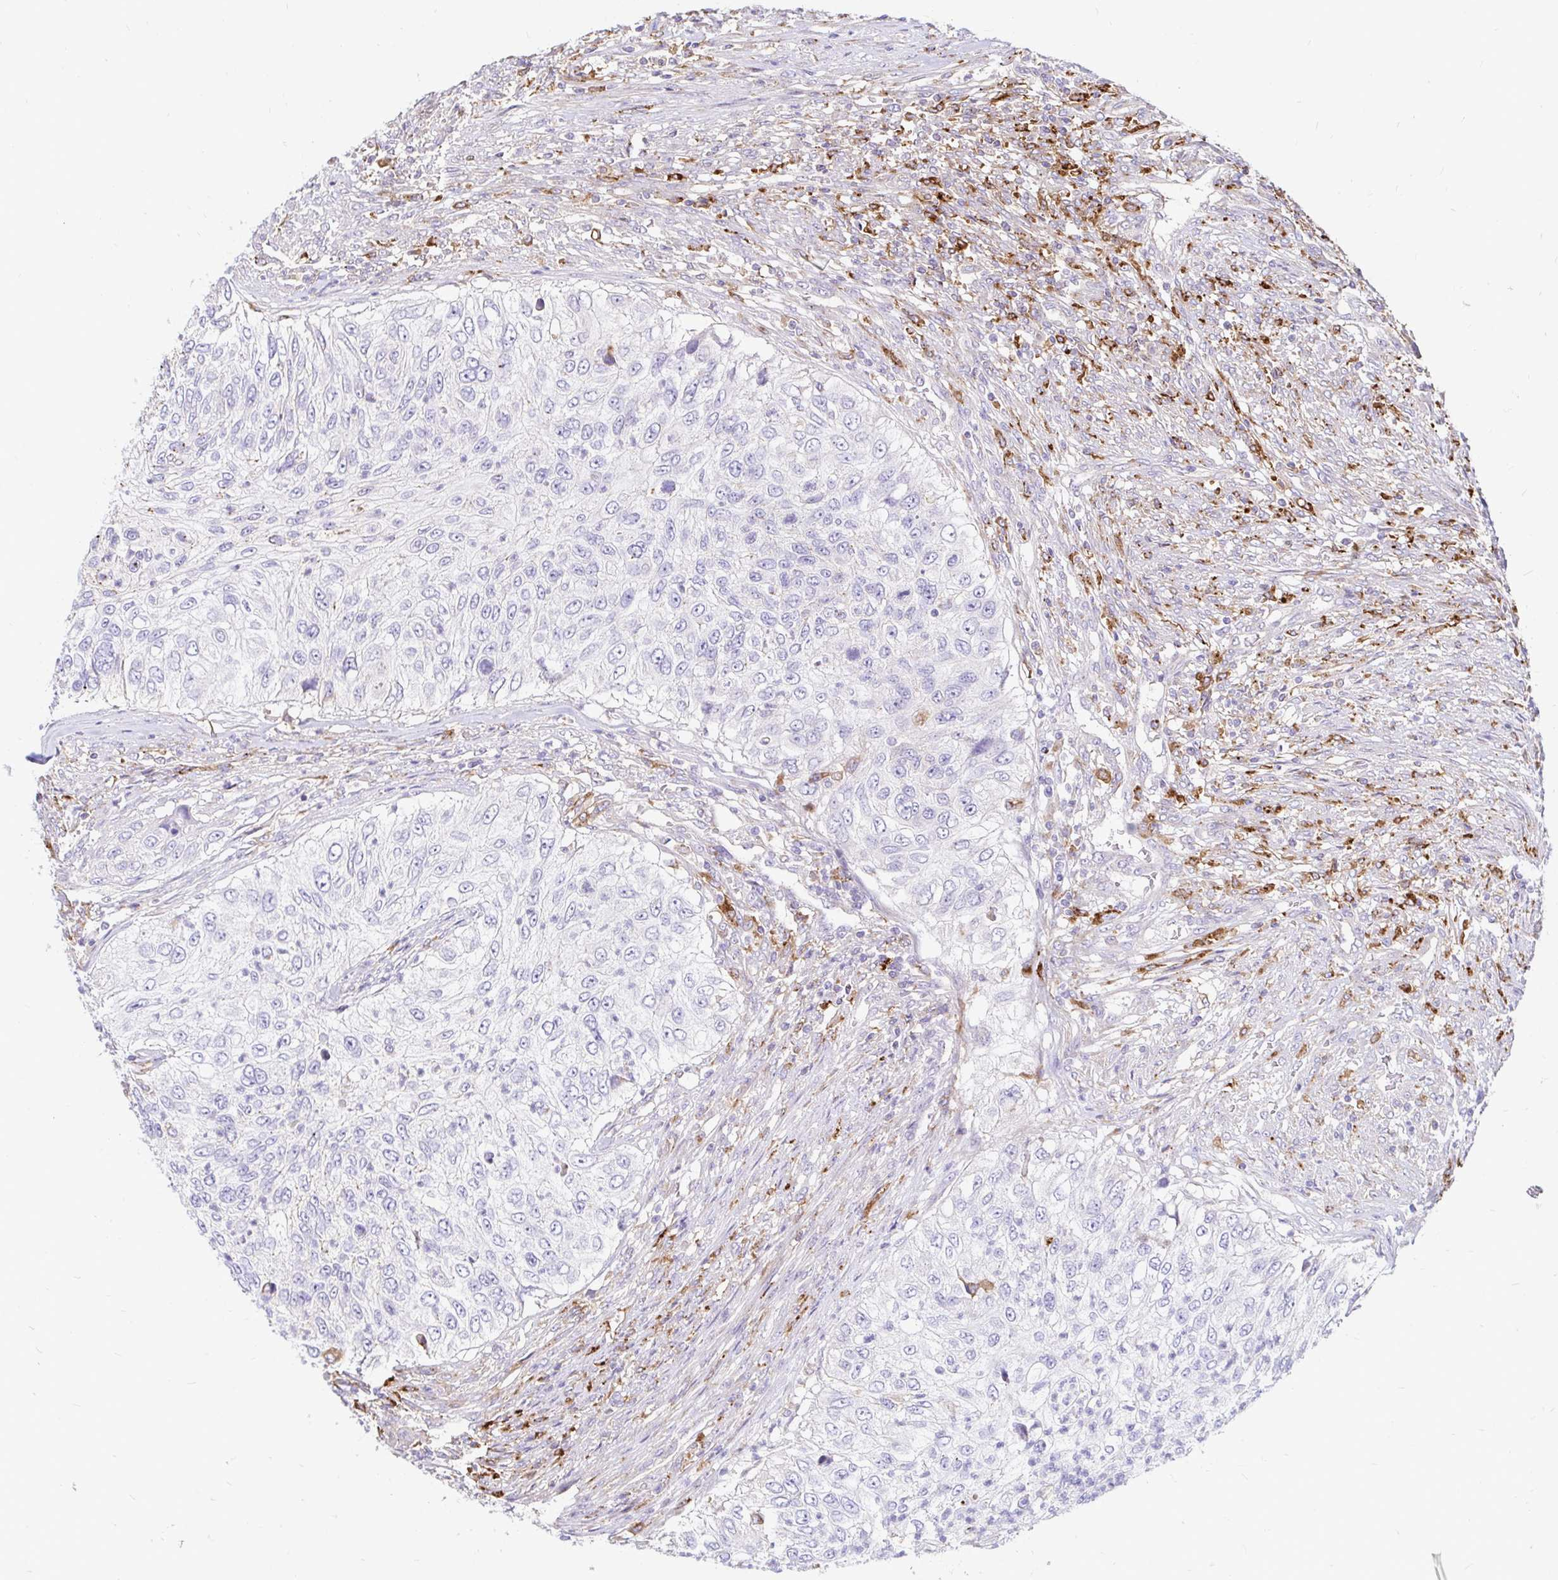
{"staining": {"intensity": "negative", "quantity": "none", "location": "none"}, "tissue": "urothelial cancer", "cell_type": "Tumor cells", "image_type": "cancer", "snomed": [{"axis": "morphology", "description": "Urothelial carcinoma, High grade"}, {"axis": "topography", "description": "Urinary bladder"}], "caption": "High power microscopy micrograph of an immunohistochemistry (IHC) photomicrograph of high-grade urothelial carcinoma, revealing no significant positivity in tumor cells. Brightfield microscopy of immunohistochemistry stained with DAB (brown) and hematoxylin (blue), captured at high magnification.", "gene": "FUCA1", "patient": {"sex": "female", "age": 60}}